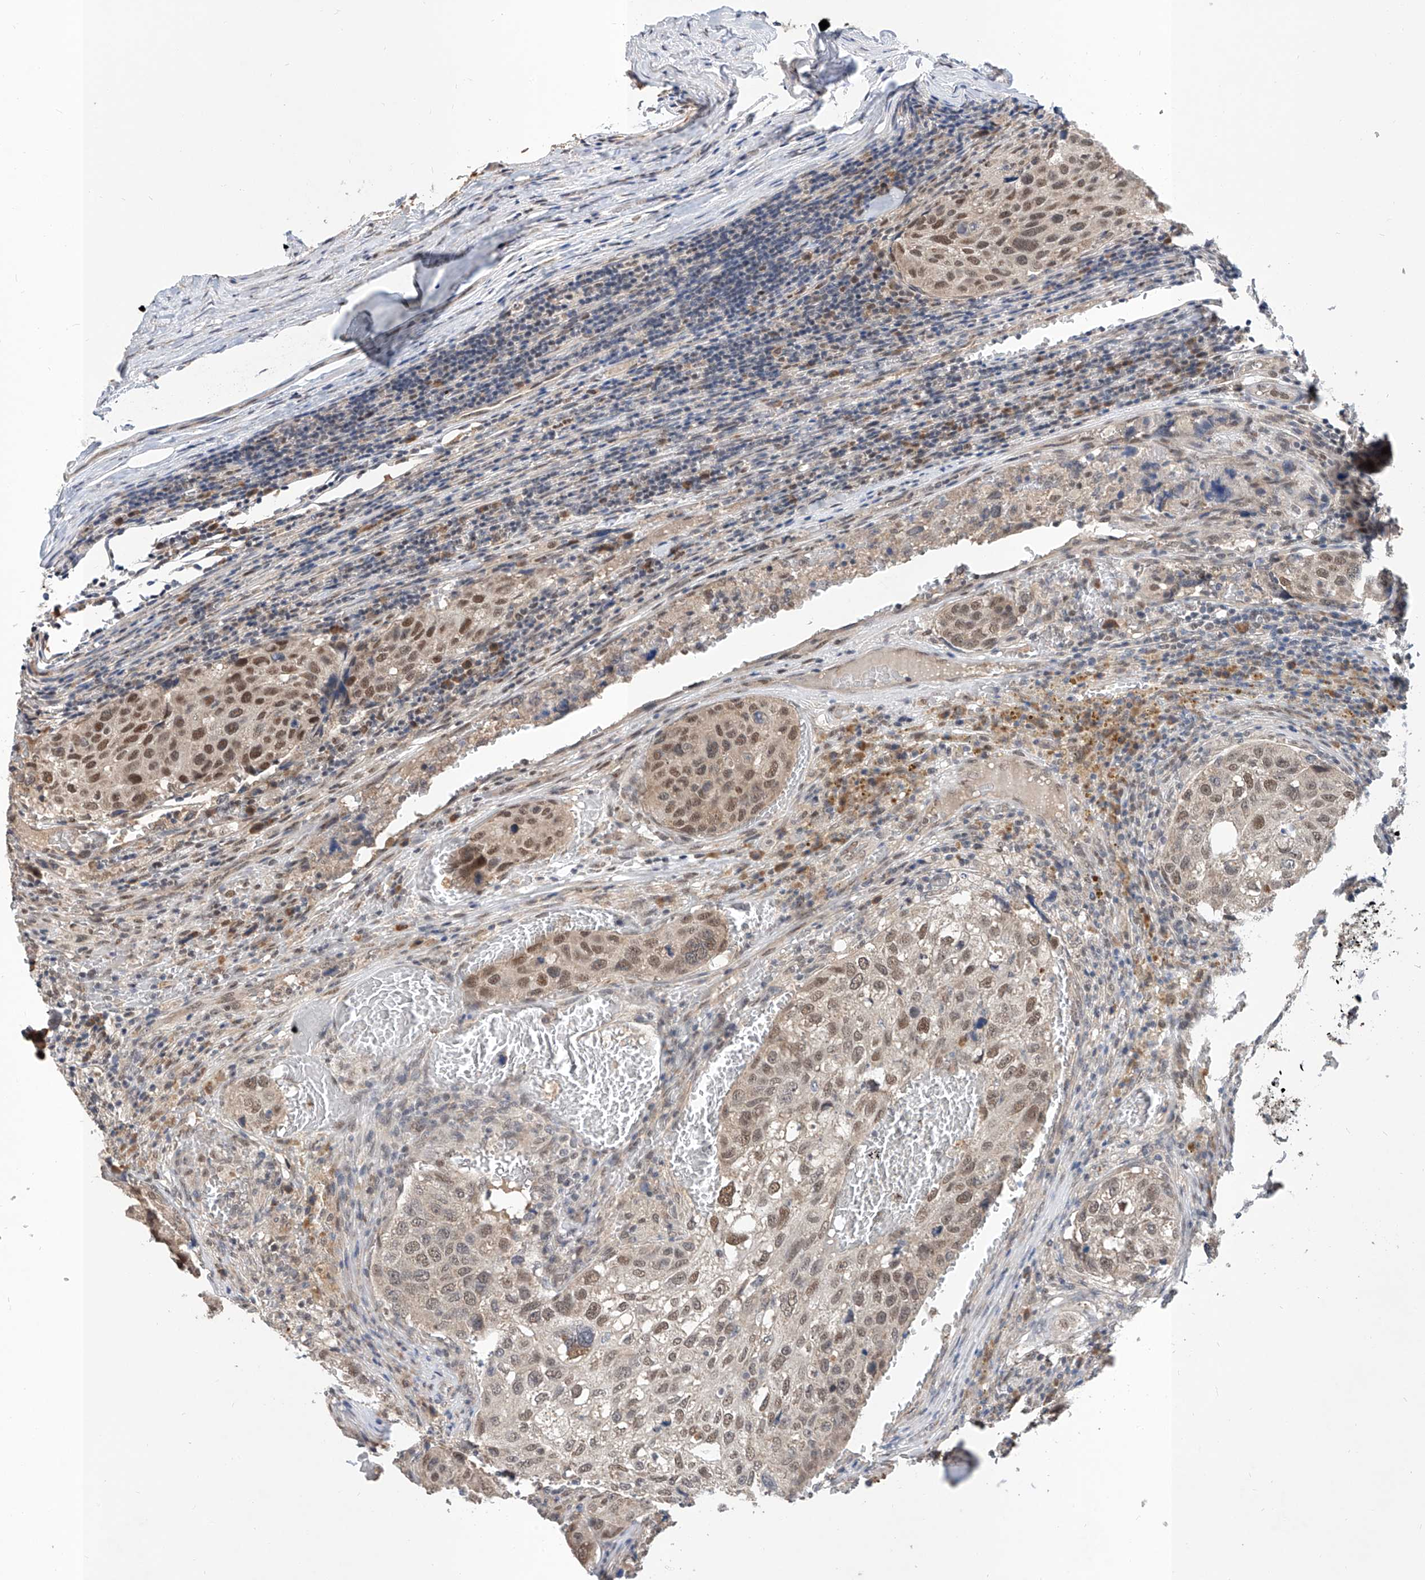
{"staining": {"intensity": "moderate", "quantity": ">75%", "location": "nuclear"}, "tissue": "urothelial cancer", "cell_type": "Tumor cells", "image_type": "cancer", "snomed": [{"axis": "morphology", "description": "Urothelial carcinoma, High grade"}, {"axis": "topography", "description": "Lymph node"}, {"axis": "topography", "description": "Urinary bladder"}], "caption": "There is medium levels of moderate nuclear expression in tumor cells of urothelial cancer, as demonstrated by immunohistochemical staining (brown color).", "gene": "CARMIL3", "patient": {"sex": "male", "age": 51}}